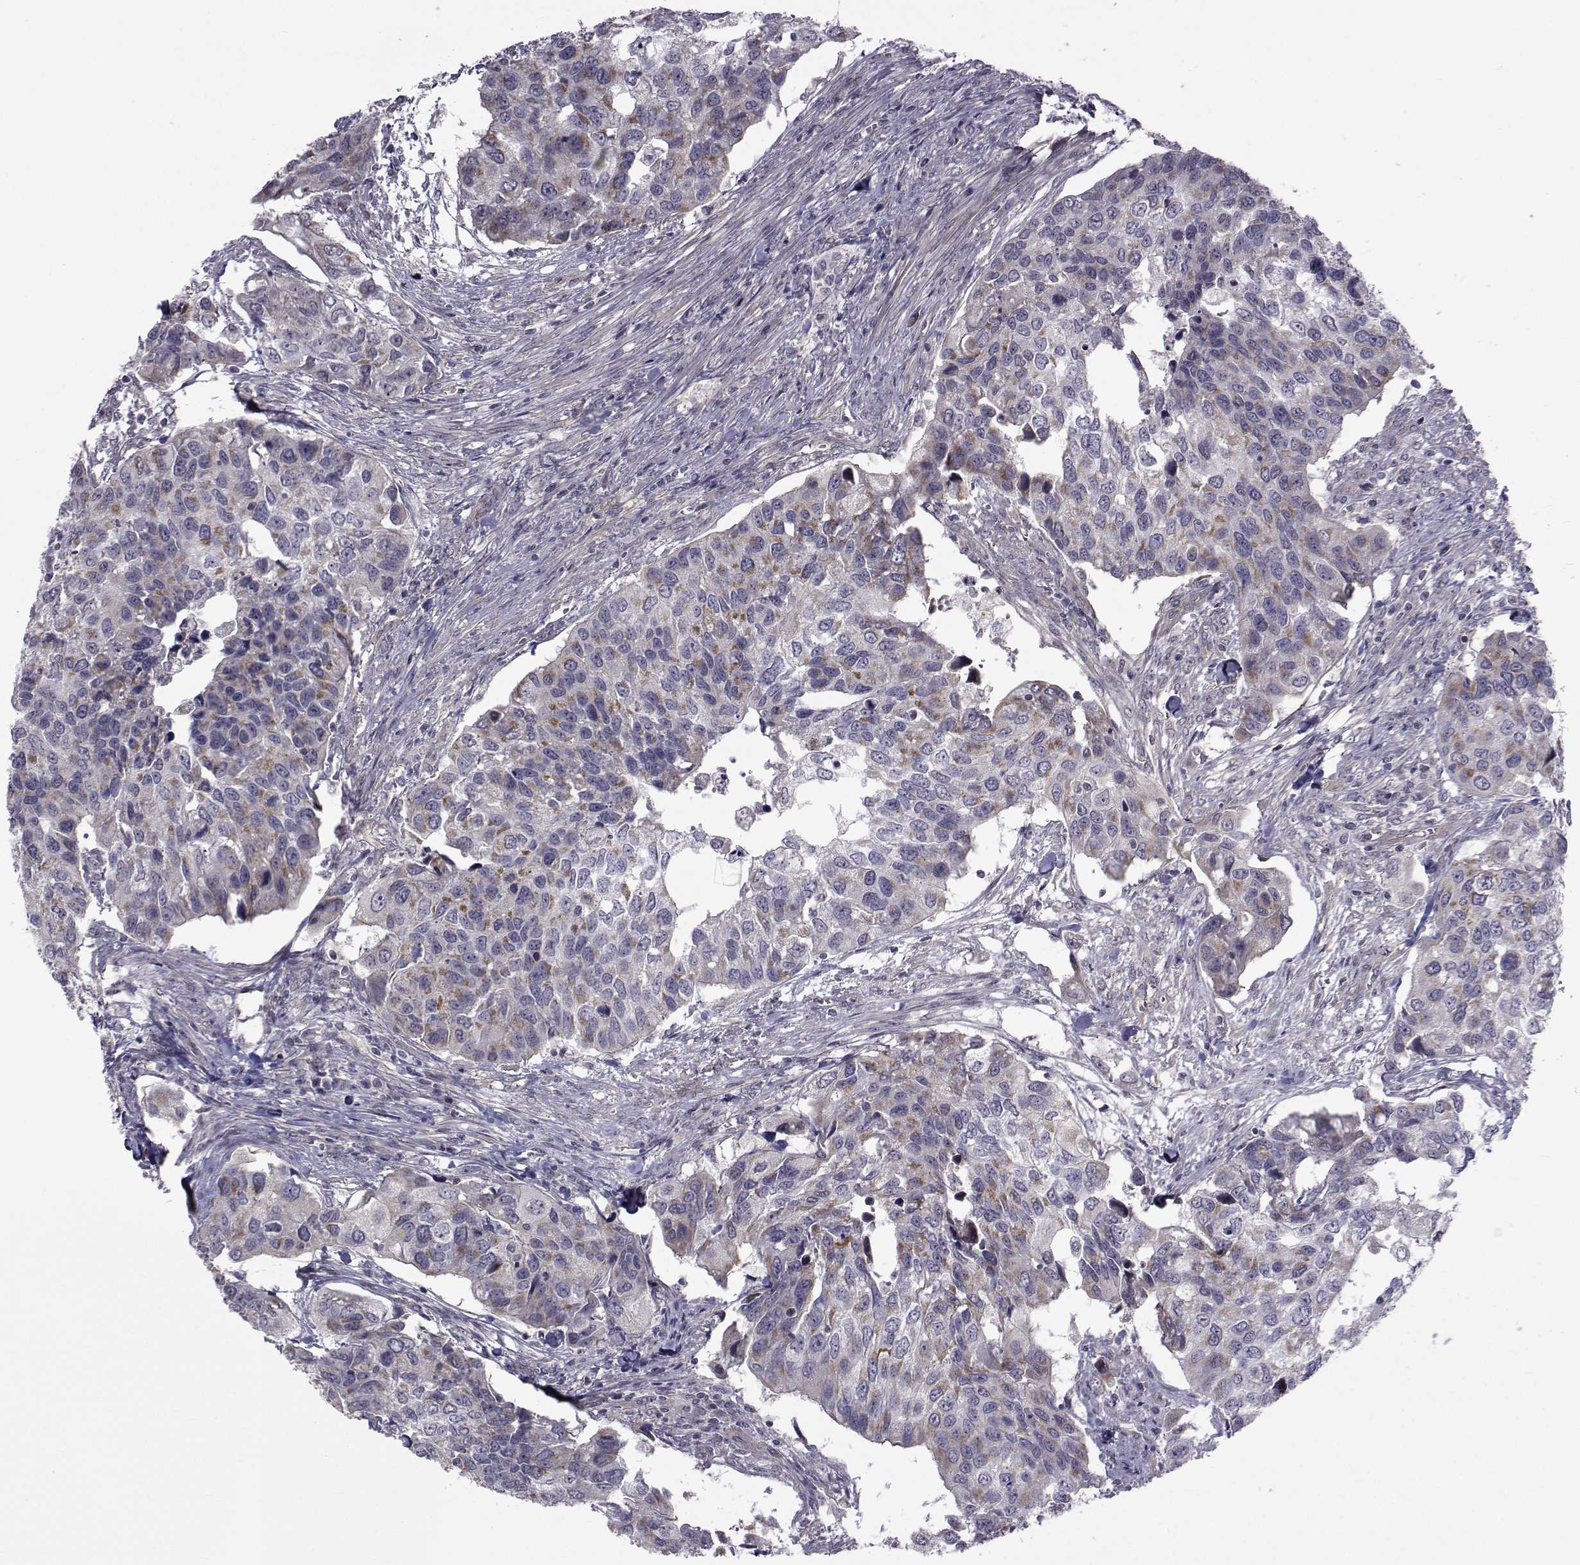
{"staining": {"intensity": "moderate", "quantity": "25%-75%", "location": "cytoplasmic/membranous"}, "tissue": "urothelial cancer", "cell_type": "Tumor cells", "image_type": "cancer", "snomed": [{"axis": "morphology", "description": "Urothelial carcinoma, High grade"}, {"axis": "topography", "description": "Urinary bladder"}], "caption": "This image shows immunohistochemistry (IHC) staining of urothelial cancer, with medium moderate cytoplasmic/membranous staining in approximately 25%-75% of tumor cells.", "gene": "CFAP74", "patient": {"sex": "male", "age": 60}}